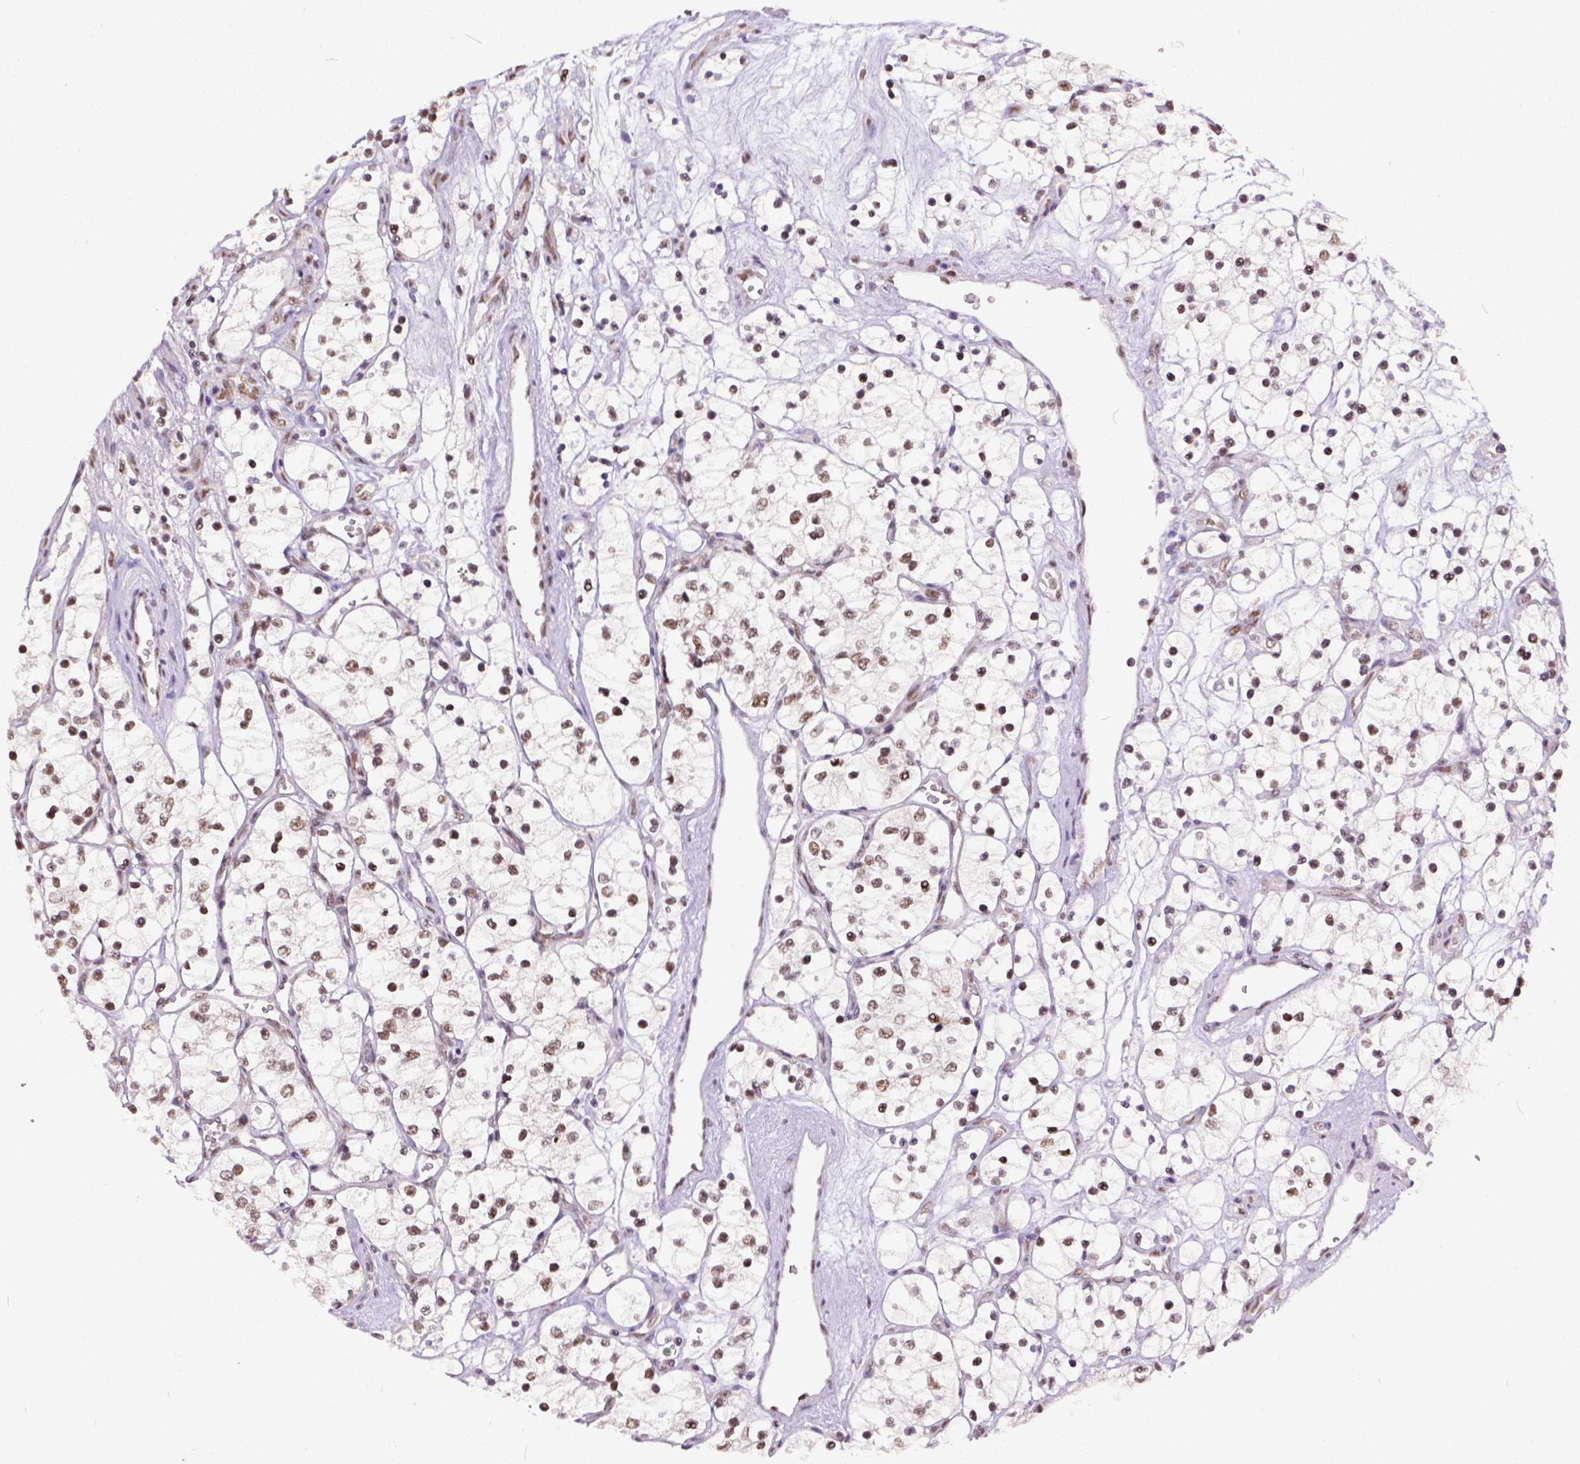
{"staining": {"intensity": "moderate", "quantity": ">75%", "location": "nuclear"}, "tissue": "renal cancer", "cell_type": "Tumor cells", "image_type": "cancer", "snomed": [{"axis": "morphology", "description": "Adenocarcinoma, NOS"}, {"axis": "topography", "description": "Kidney"}], "caption": "There is medium levels of moderate nuclear expression in tumor cells of renal cancer, as demonstrated by immunohistochemical staining (brown color).", "gene": "ERCC1", "patient": {"sex": "female", "age": 69}}